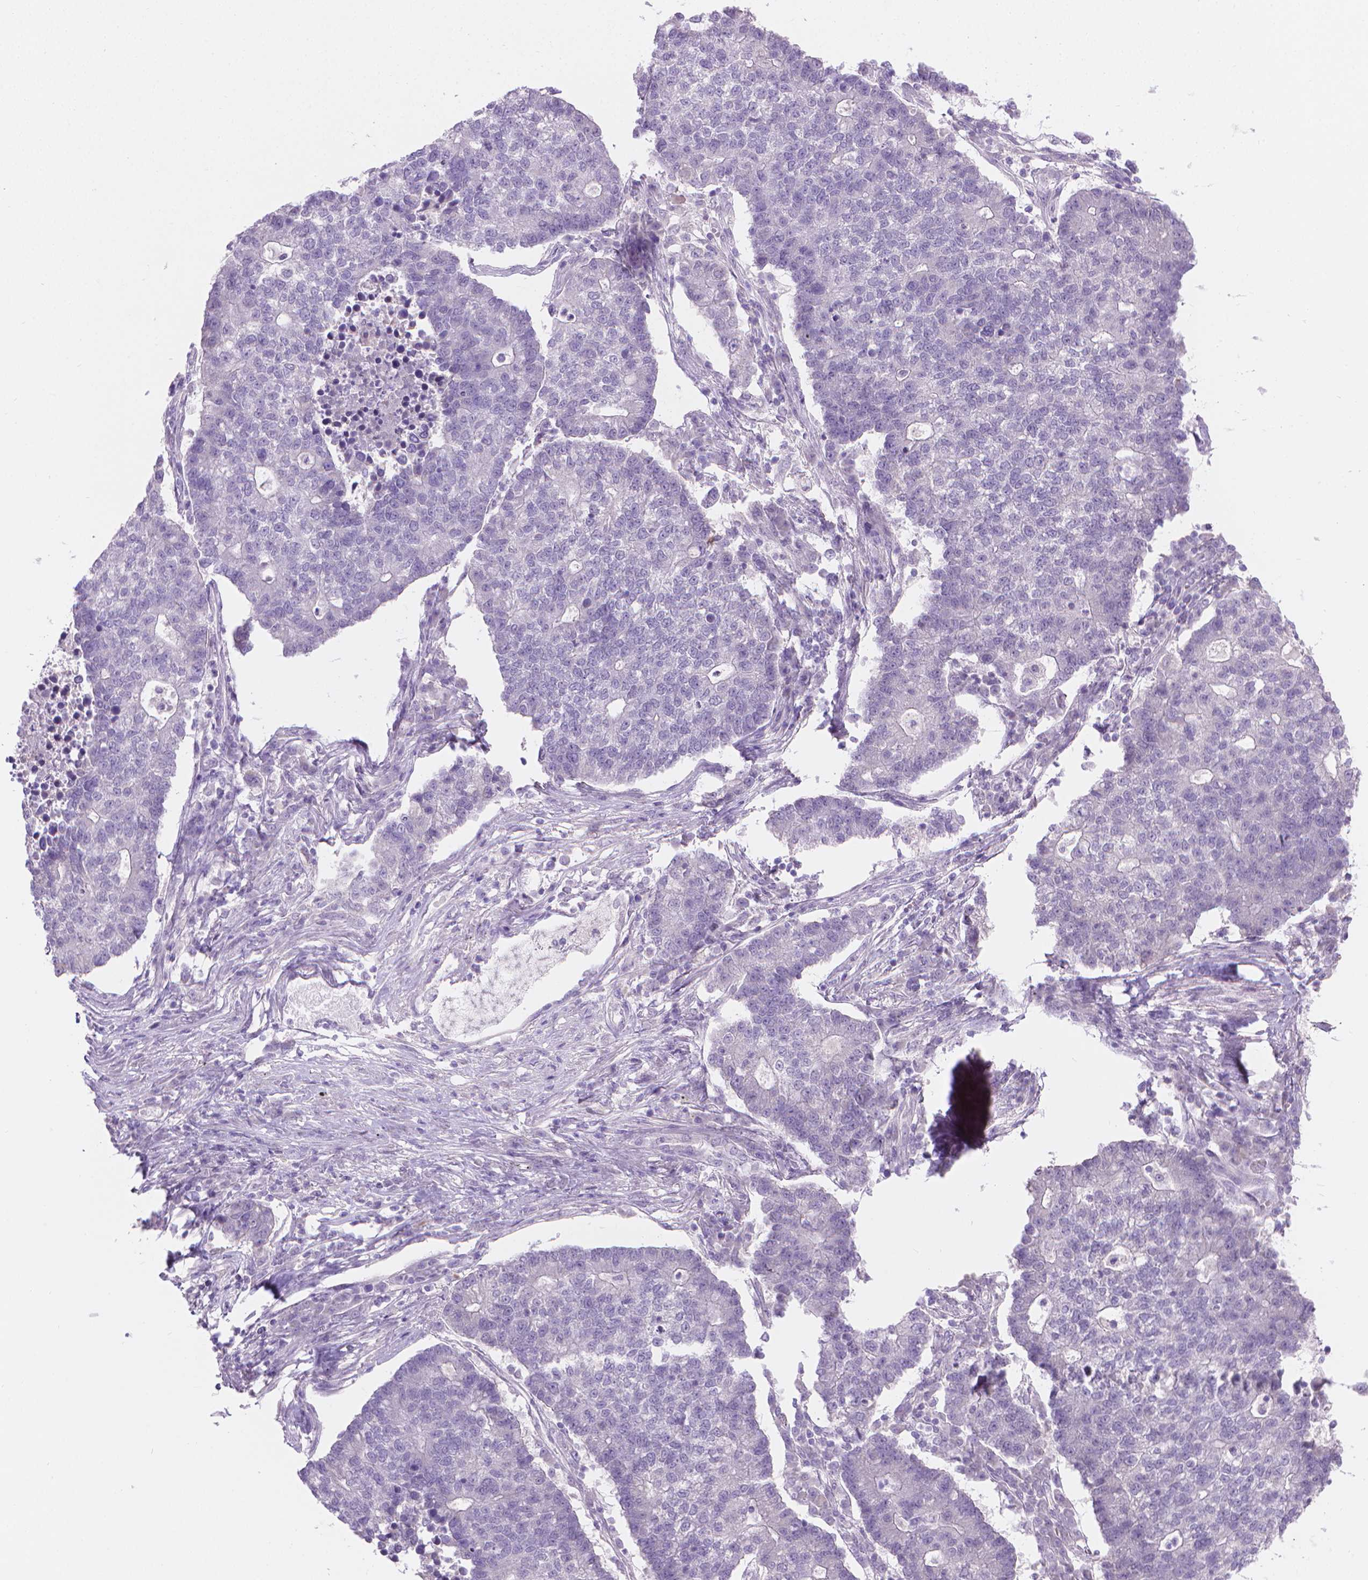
{"staining": {"intensity": "negative", "quantity": "none", "location": "none"}, "tissue": "lung cancer", "cell_type": "Tumor cells", "image_type": "cancer", "snomed": [{"axis": "morphology", "description": "Adenocarcinoma, NOS"}, {"axis": "topography", "description": "Lung"}], "caption": "A photomicrograph of adenocarcinoma (lung) stained for a protein reveals no brown staining in tumor cells. (Stains: DAB IHC with hematoxylin counter stain, Microscopy: brightfield microscopy at high magnification).", "gene": "GSDMA", "patient": {"sex": "male", "age": 57}}